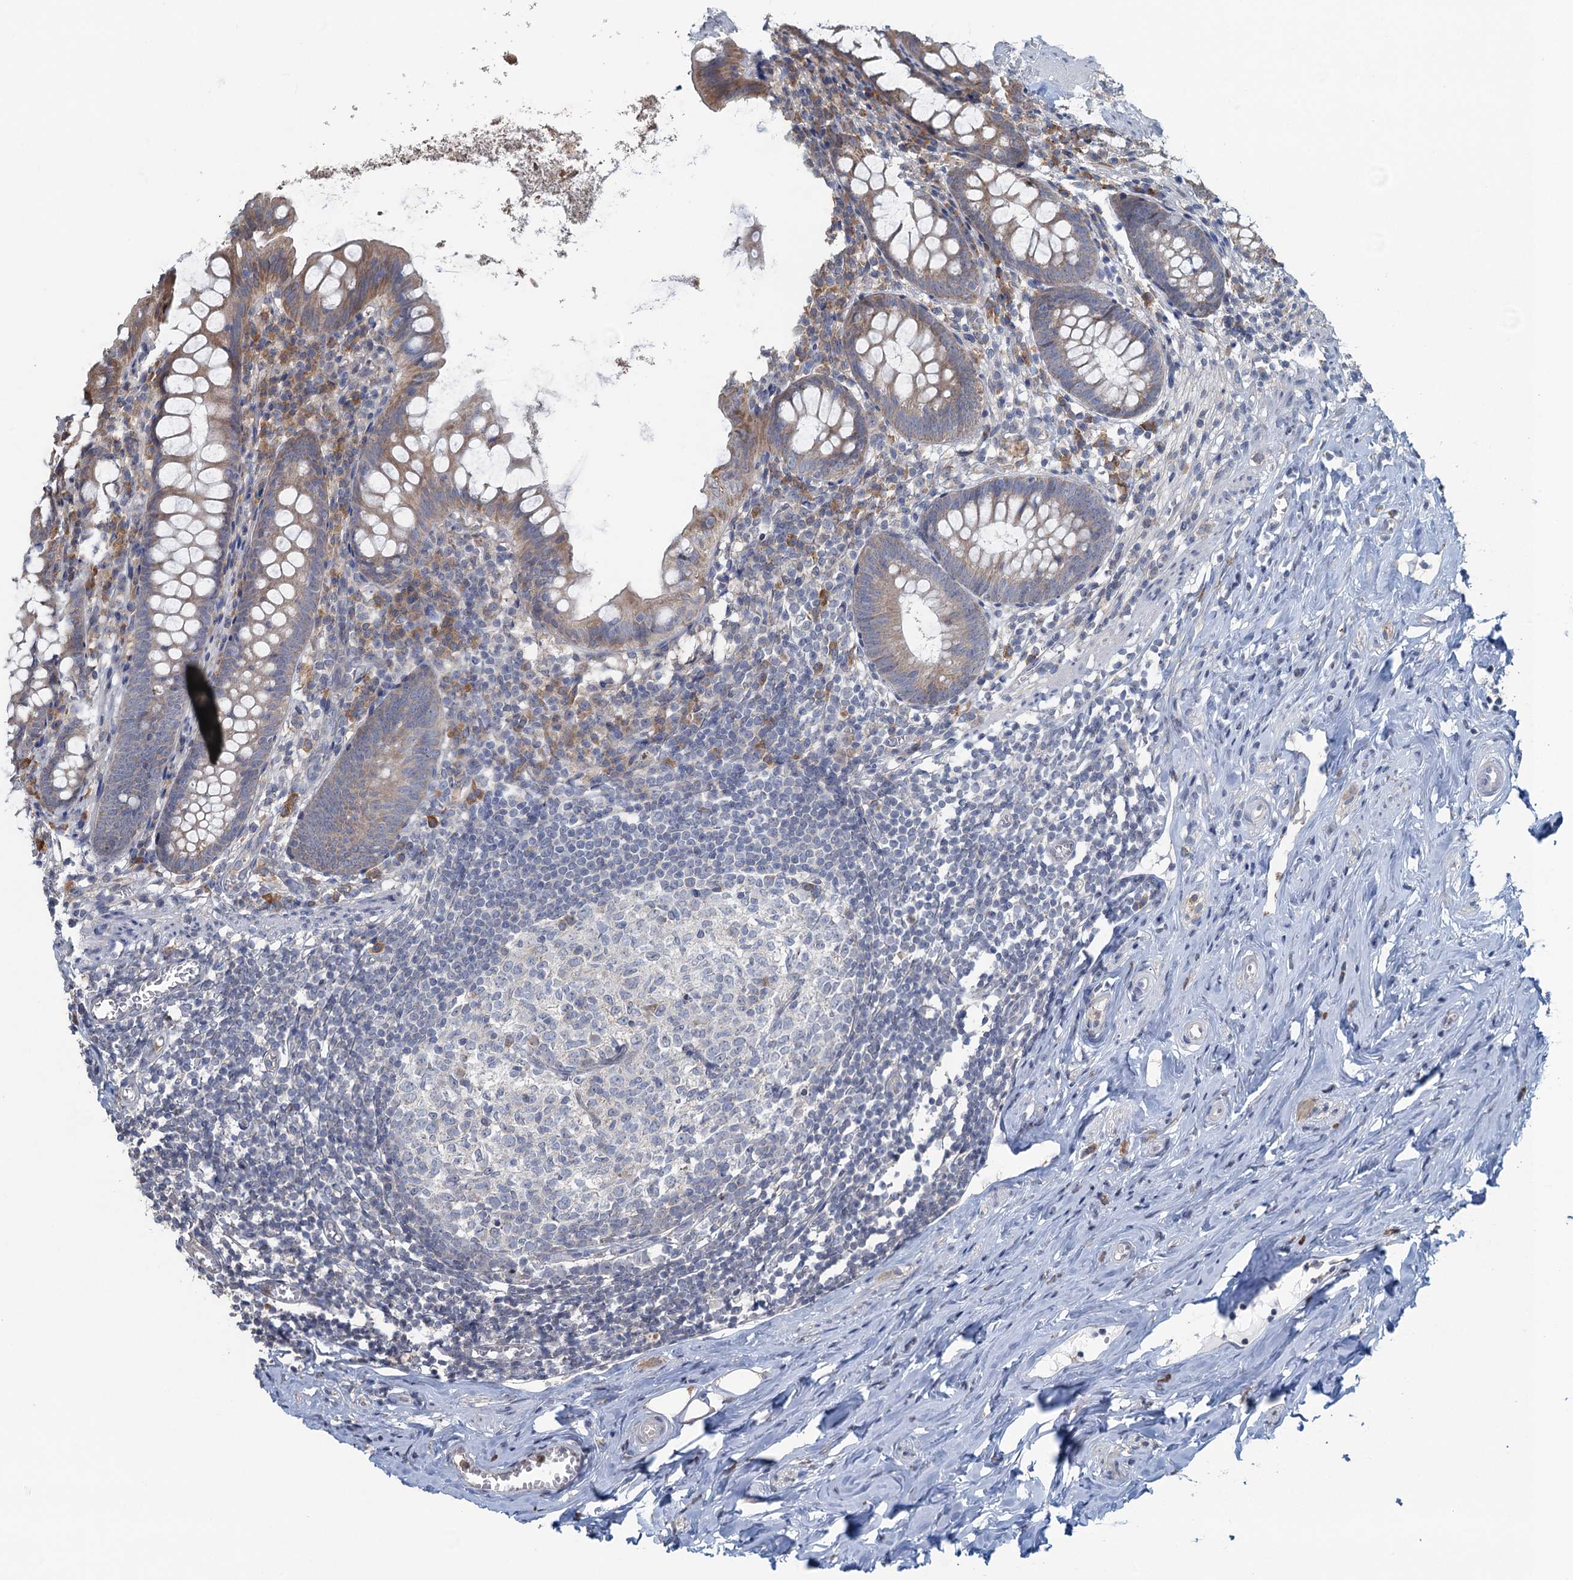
{"staining": {"intensity": "weak", "quantity": ">75%", "location": "cytoplasmic/membranous"}, "tissue": "appendix", "cell_type": "Glandular cells", "image_type": "normal", "snomed": [{"axis": "morphology", "description": "Normal tissue, NOS"}, {"axis": "topography", "description": "Appendix"}], "caption": "Glandular cells demonstrate low levels of weak cytoplasmic/membranous expression in approximately >75% of cells in benign human appendix. (DAB = brown stain, brightfield microscopy at high magnification).", "gene": "TEX35", "patient": {"sex": "female", "age": 51}}